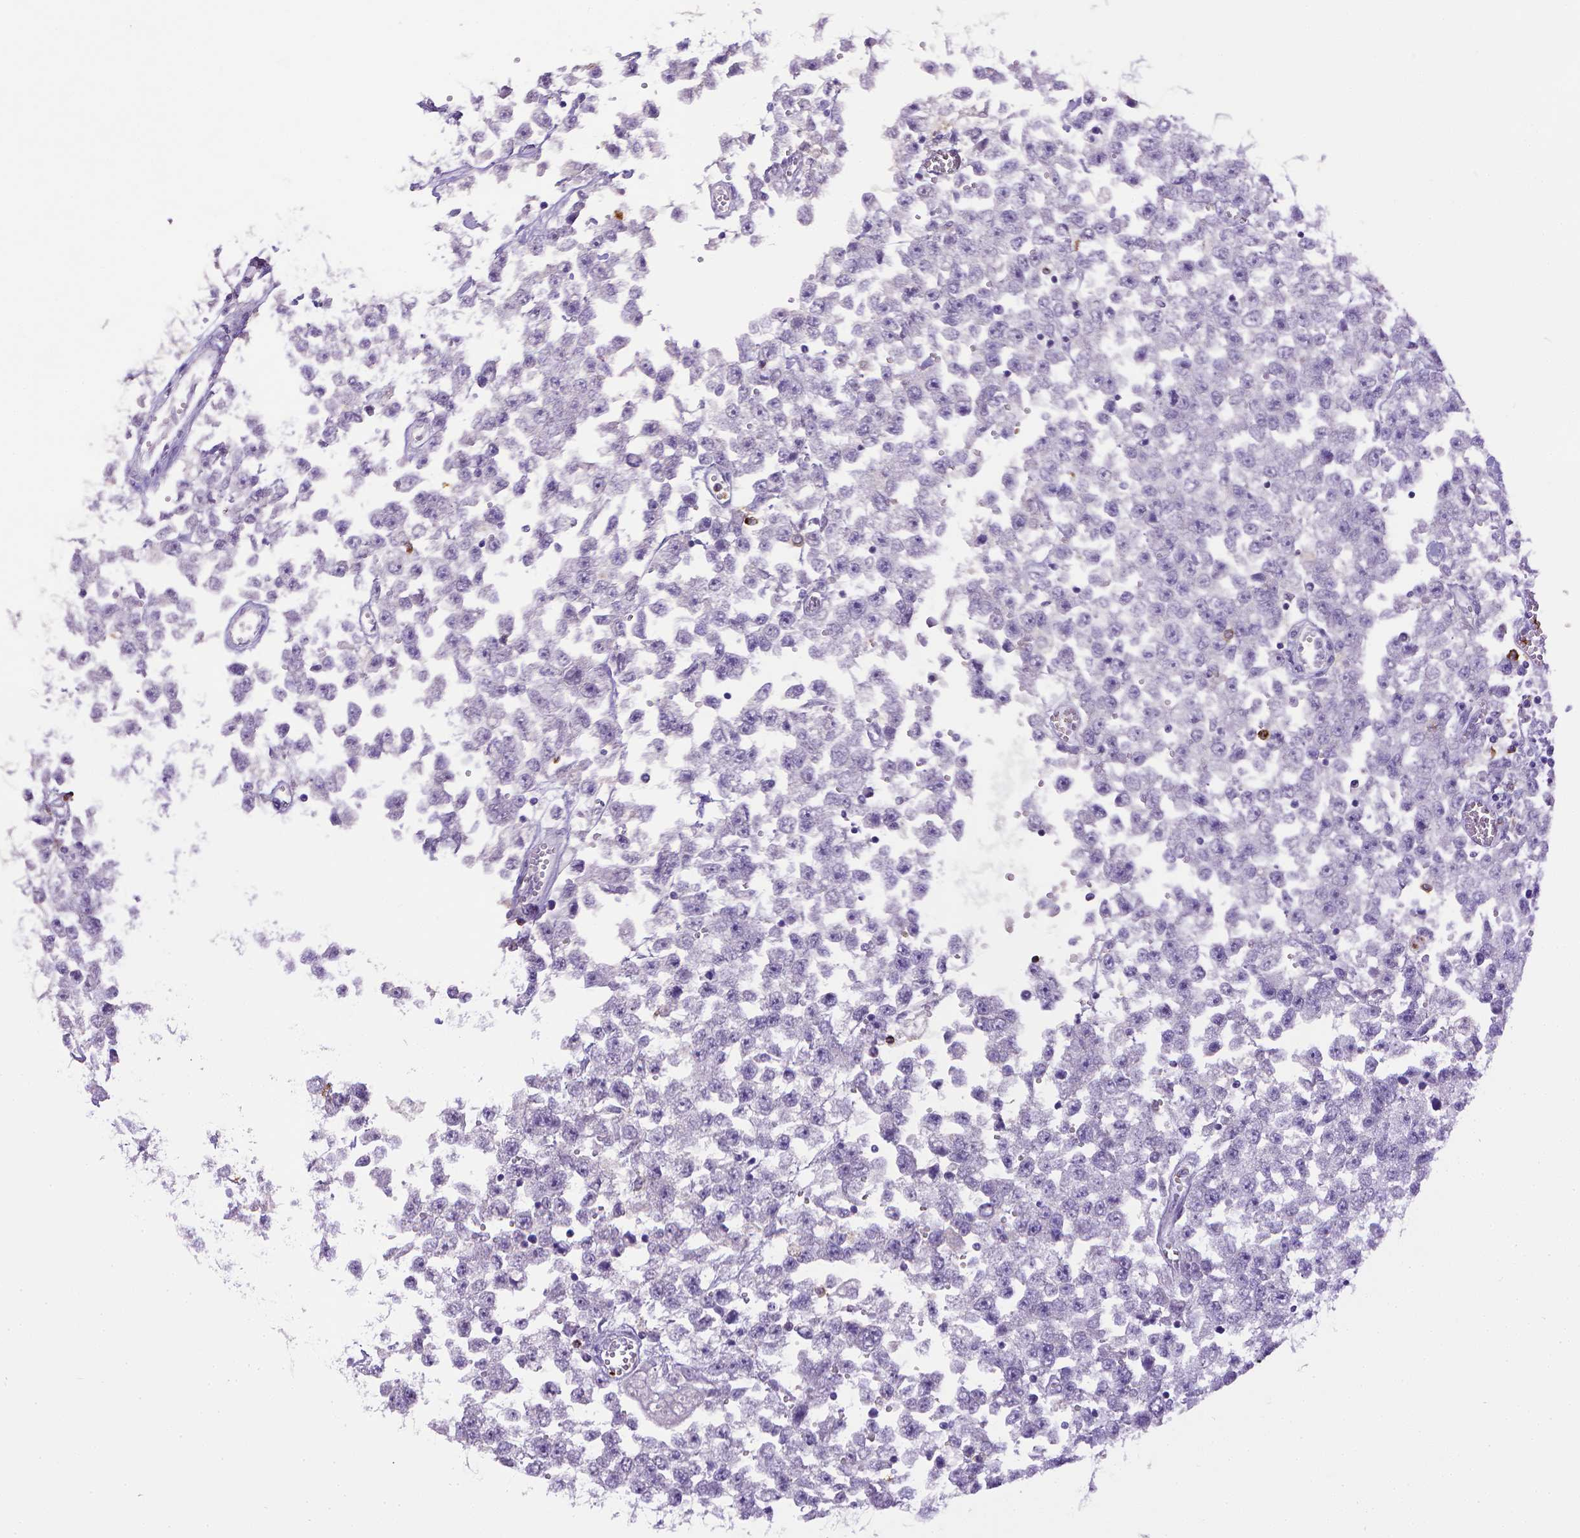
{"staining": {"intensity": "negative", "quantity": "none", "location": "none"}, "tissue": "testis cancer", "cell_type": "Tumor cells", "image_type": "cancer", "snomed": [{"axis": "morphology", "description": "Seminoma, NOS"}, {"axis": "topography", "description": "Testis"}], "caption": "This is an immunohistochemistry (IHC) histopathology image of human testis seminoma. There is no positivity in tumor cells.", "gene": "ITGAM", "patient": {"sex": "male", "age": 34}}